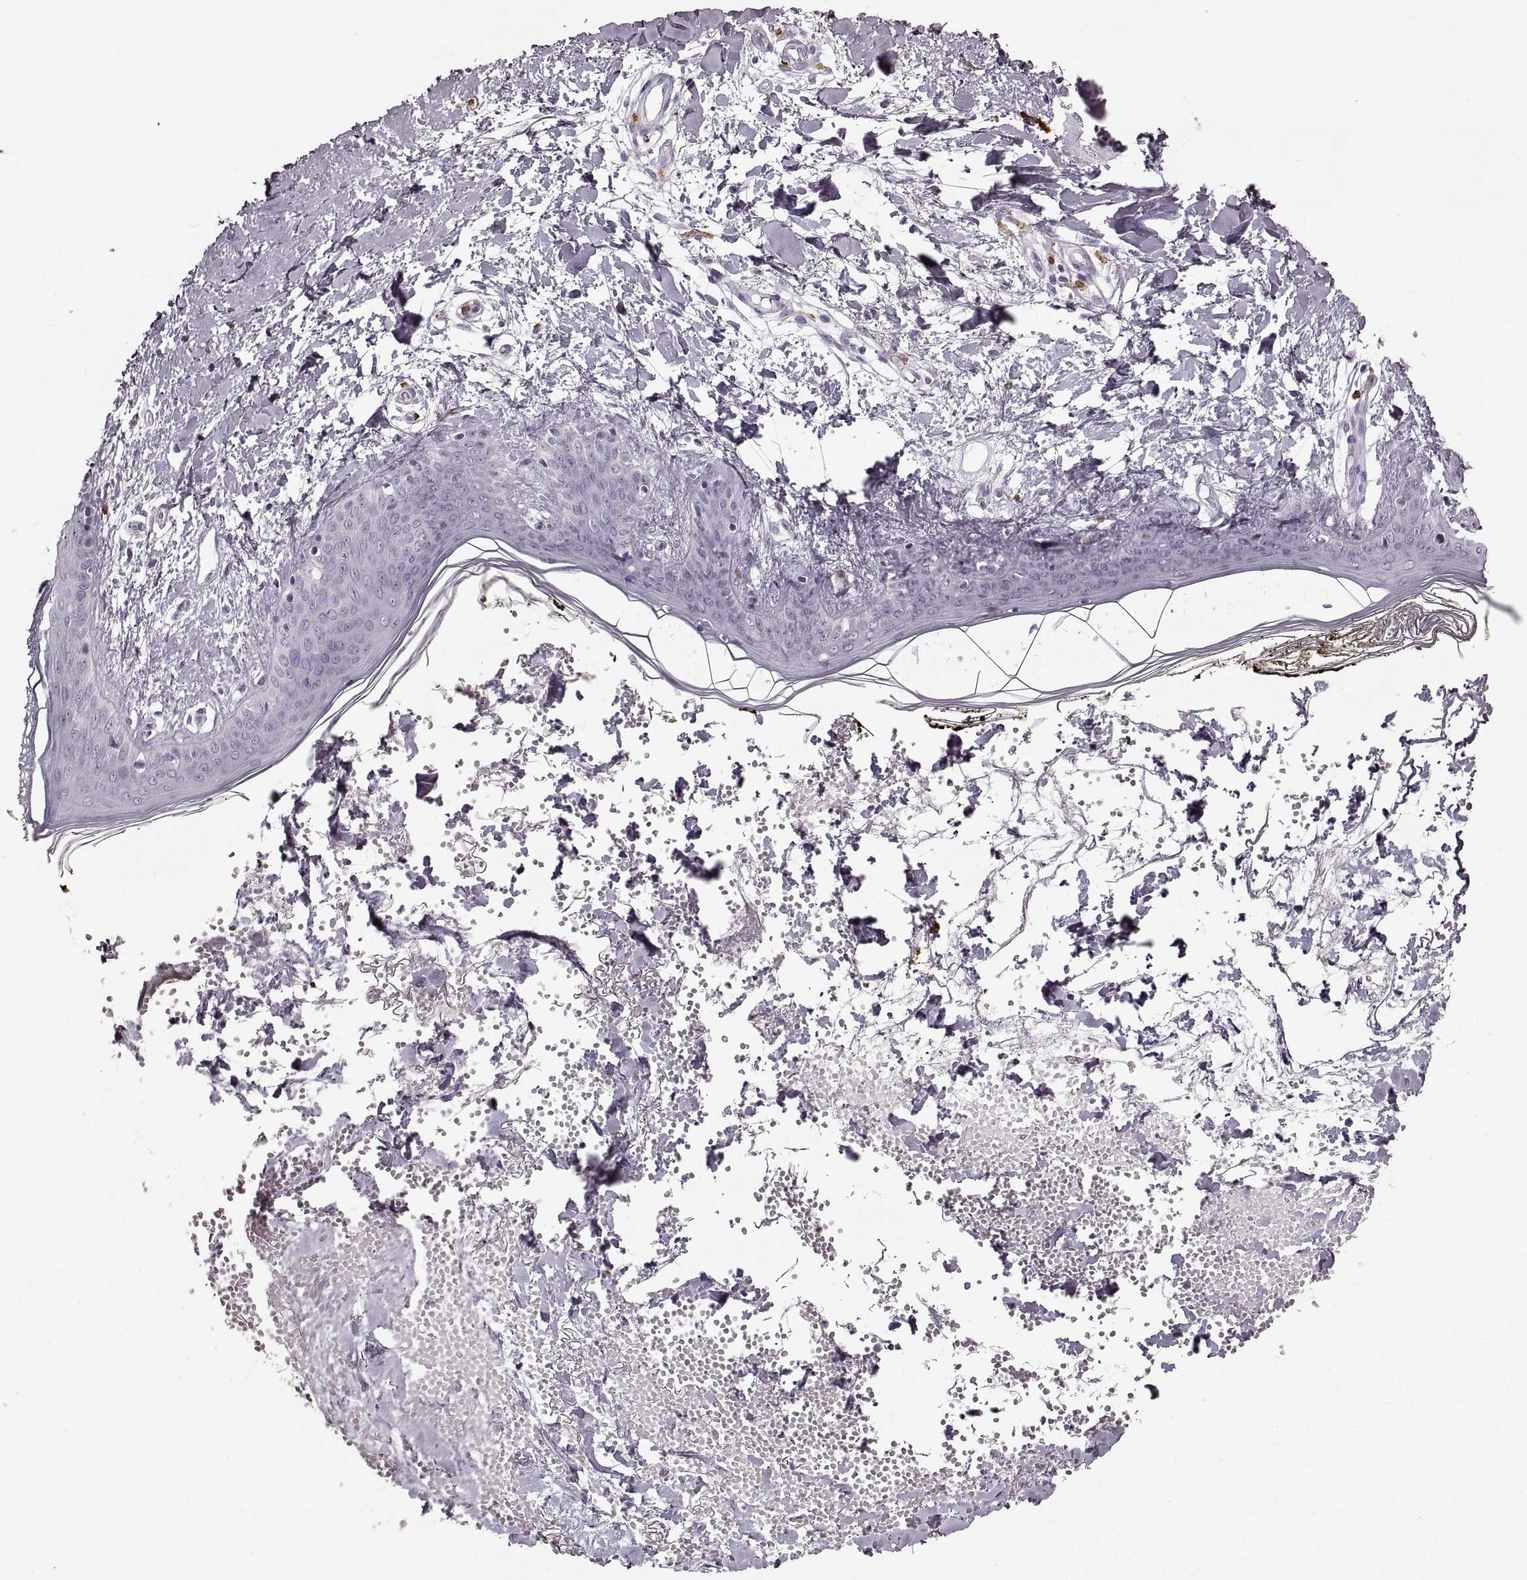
{"staining": {"intensity": "negative", "quantity": "none", "location": "none"}, "tissue": "skin", "cell_type": "Fibroblasts", "image_type": "normal", "snomed": [{"axis": "morphology", "description": "Normal tissue, NOS"}, {"axis": "topography", "description": "Skin"}], "caption": "Fibroblasts are negative for protein expression in normal human skin. (Brightfield microscopy of DAB immunohistochemistry at high magnification).", "gene": "CNTN1", "patient": {"sex": "female", "age": 34}}